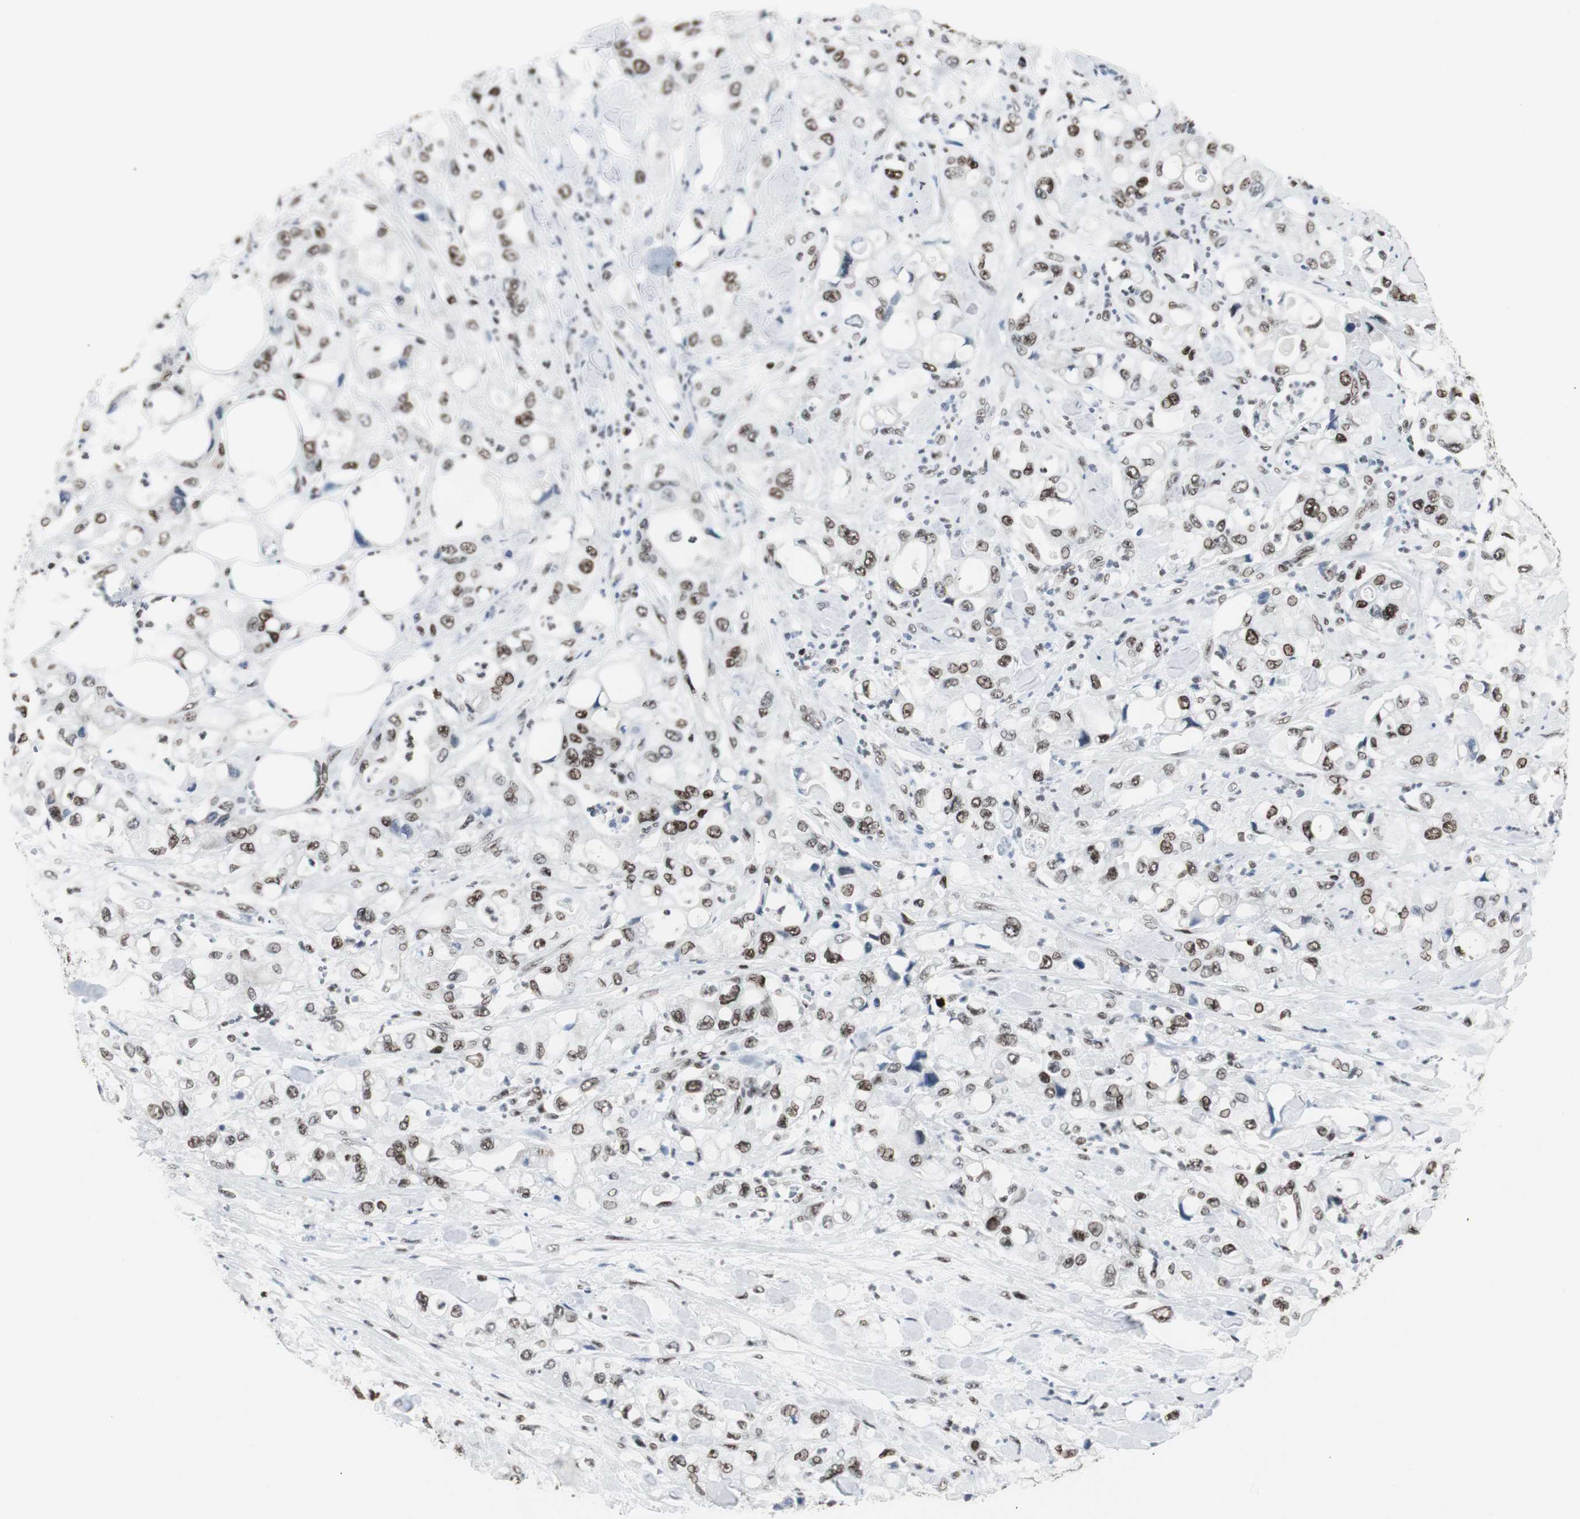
{"staining": {"intensity": "moderate", "quantity": ">75%", "location": "nuclear"}, "tissue": "pancreatic cancer", "cell_type": "Tumor cells", "image_type": "cancer", "snomed": [{"axis": "morphology", "description": "Adenocarcinoma, NOS"}, {"axis": "topography", "description": "Pancreas"}], "caption": "This image demonstrates pancreatic adenocarcinoma stained with immunohistochemistry (IHC) to label a protein in brown. The nuclear of tumor cells show moderate positivity for the protein. Nuclei are counter-stained blue.", "gene": "XRCC1", "patient": {"sex": "male", "age": 70}}